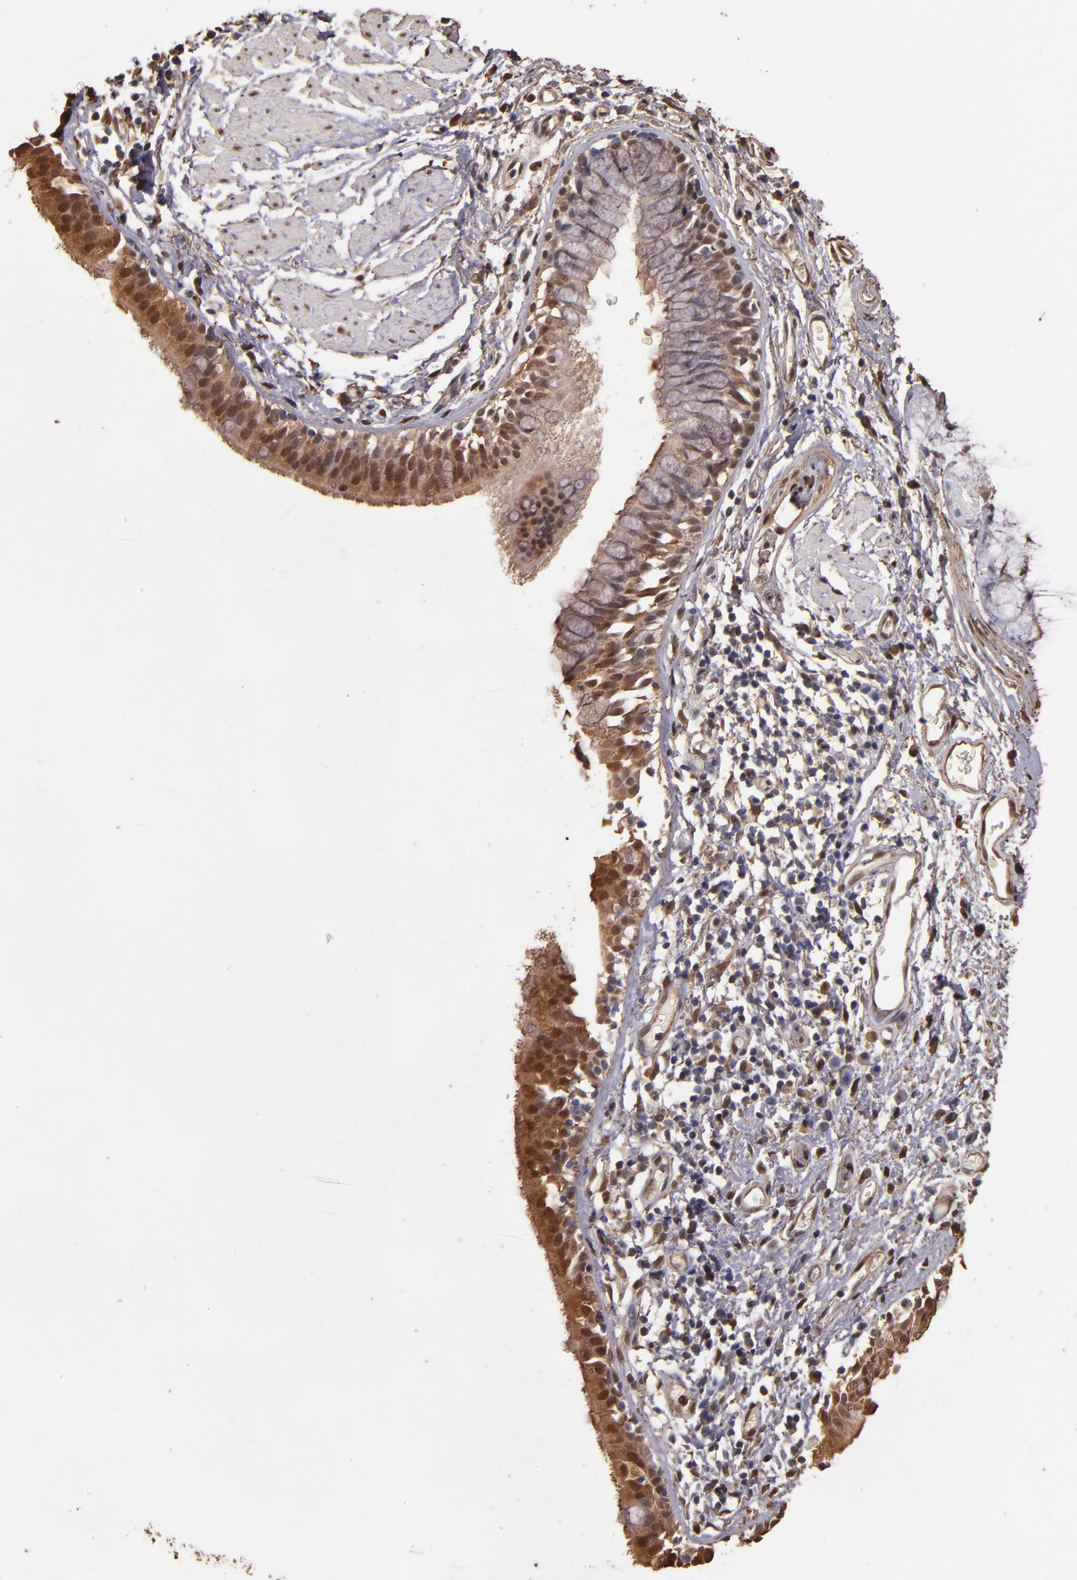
{"staining": {"intensity": "moderate", "quantity": ">75%", "location": "nuclear"}, "tissue": "bronchus", "cell_type": "Respiratory epithelial cells", "image_type": "normal", "snomed": [{"axis": "morphology", "description": "Normal tissue, NOS"}, {"axis": "topography", "description": "Lymph node of abdomen"}, {"axis": "topography", "description": "Lymph node of pelvis"}], "caption": "This micrograph shows IHC staining of unremarkable bronchus, with medium moderate nuclear positivity in approximately >75% of respiratory epithelial cells.", "gene": "S100A6", "patient": {"sex": "female", "age": 65}}